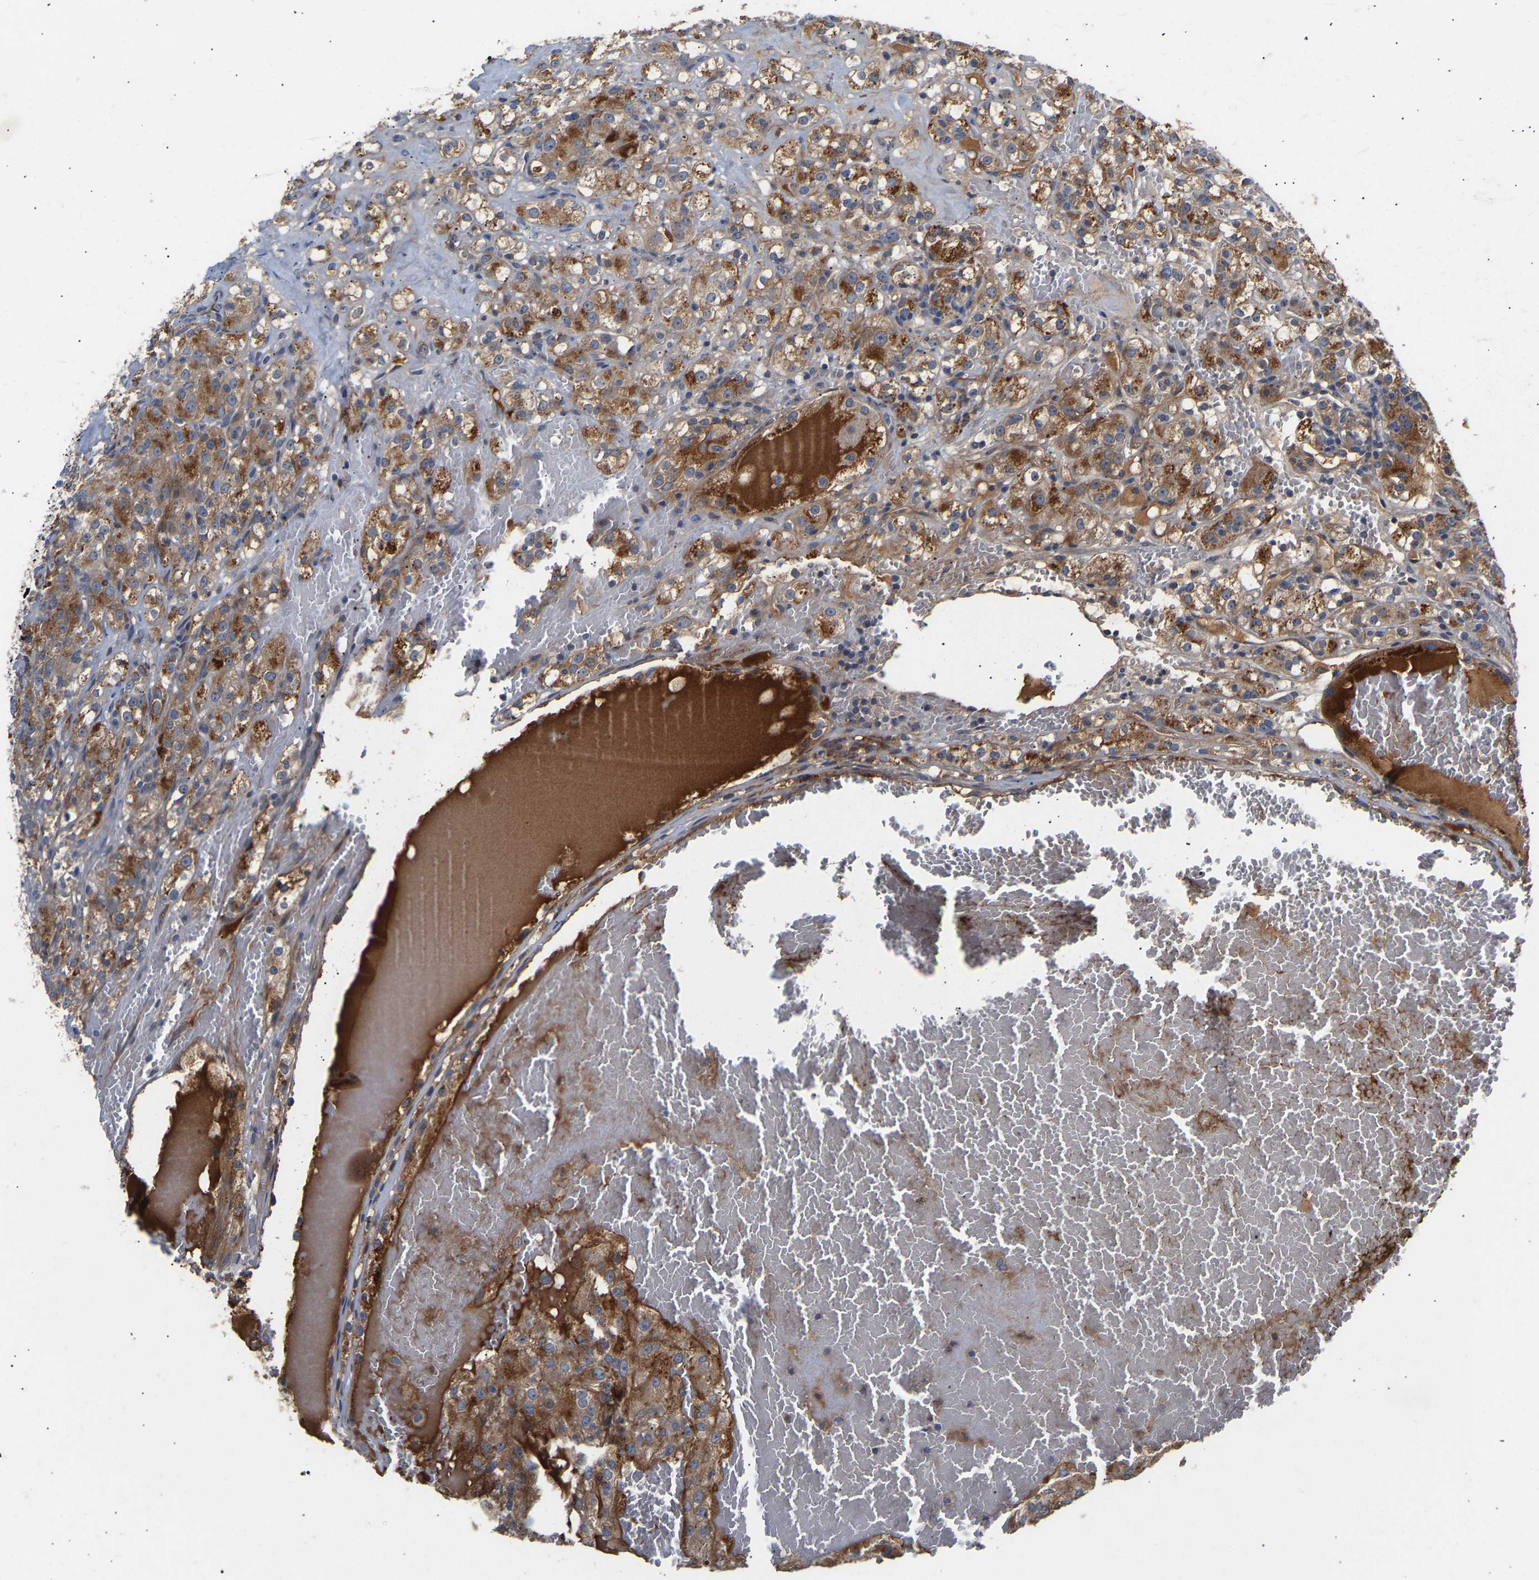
{"staining": {"intensity": "moderate", "quantity": ">75%", "location": "cytoplasmic/membranous"}, "tissue": "renal cancer", "cell_type": "Tumor cells", "image_type": "cancer", "snomed": [{"axis": "morphology", "description": "Normal tissue, NOS"}, {"axis": "morphology", "description": "Adenocarcinoma, NOS"}, {"axis": "topography", "description": "Kidney"}], "caption": "Immunohistochemical staining of human renal cancer (adenocarcinoma) reveals moderate cytoplasmic/membranous protein staining in approximately >75% of tumor cells. The staining was performed using DAB (3,3'-diaminobenzidine) to visualize the protein expression in brown, while the nuclei were stained in blue with hematoxylin (Magnification: 20x).", "gene": "KASH5", "patient": {"sex": "male", "age": 61}}